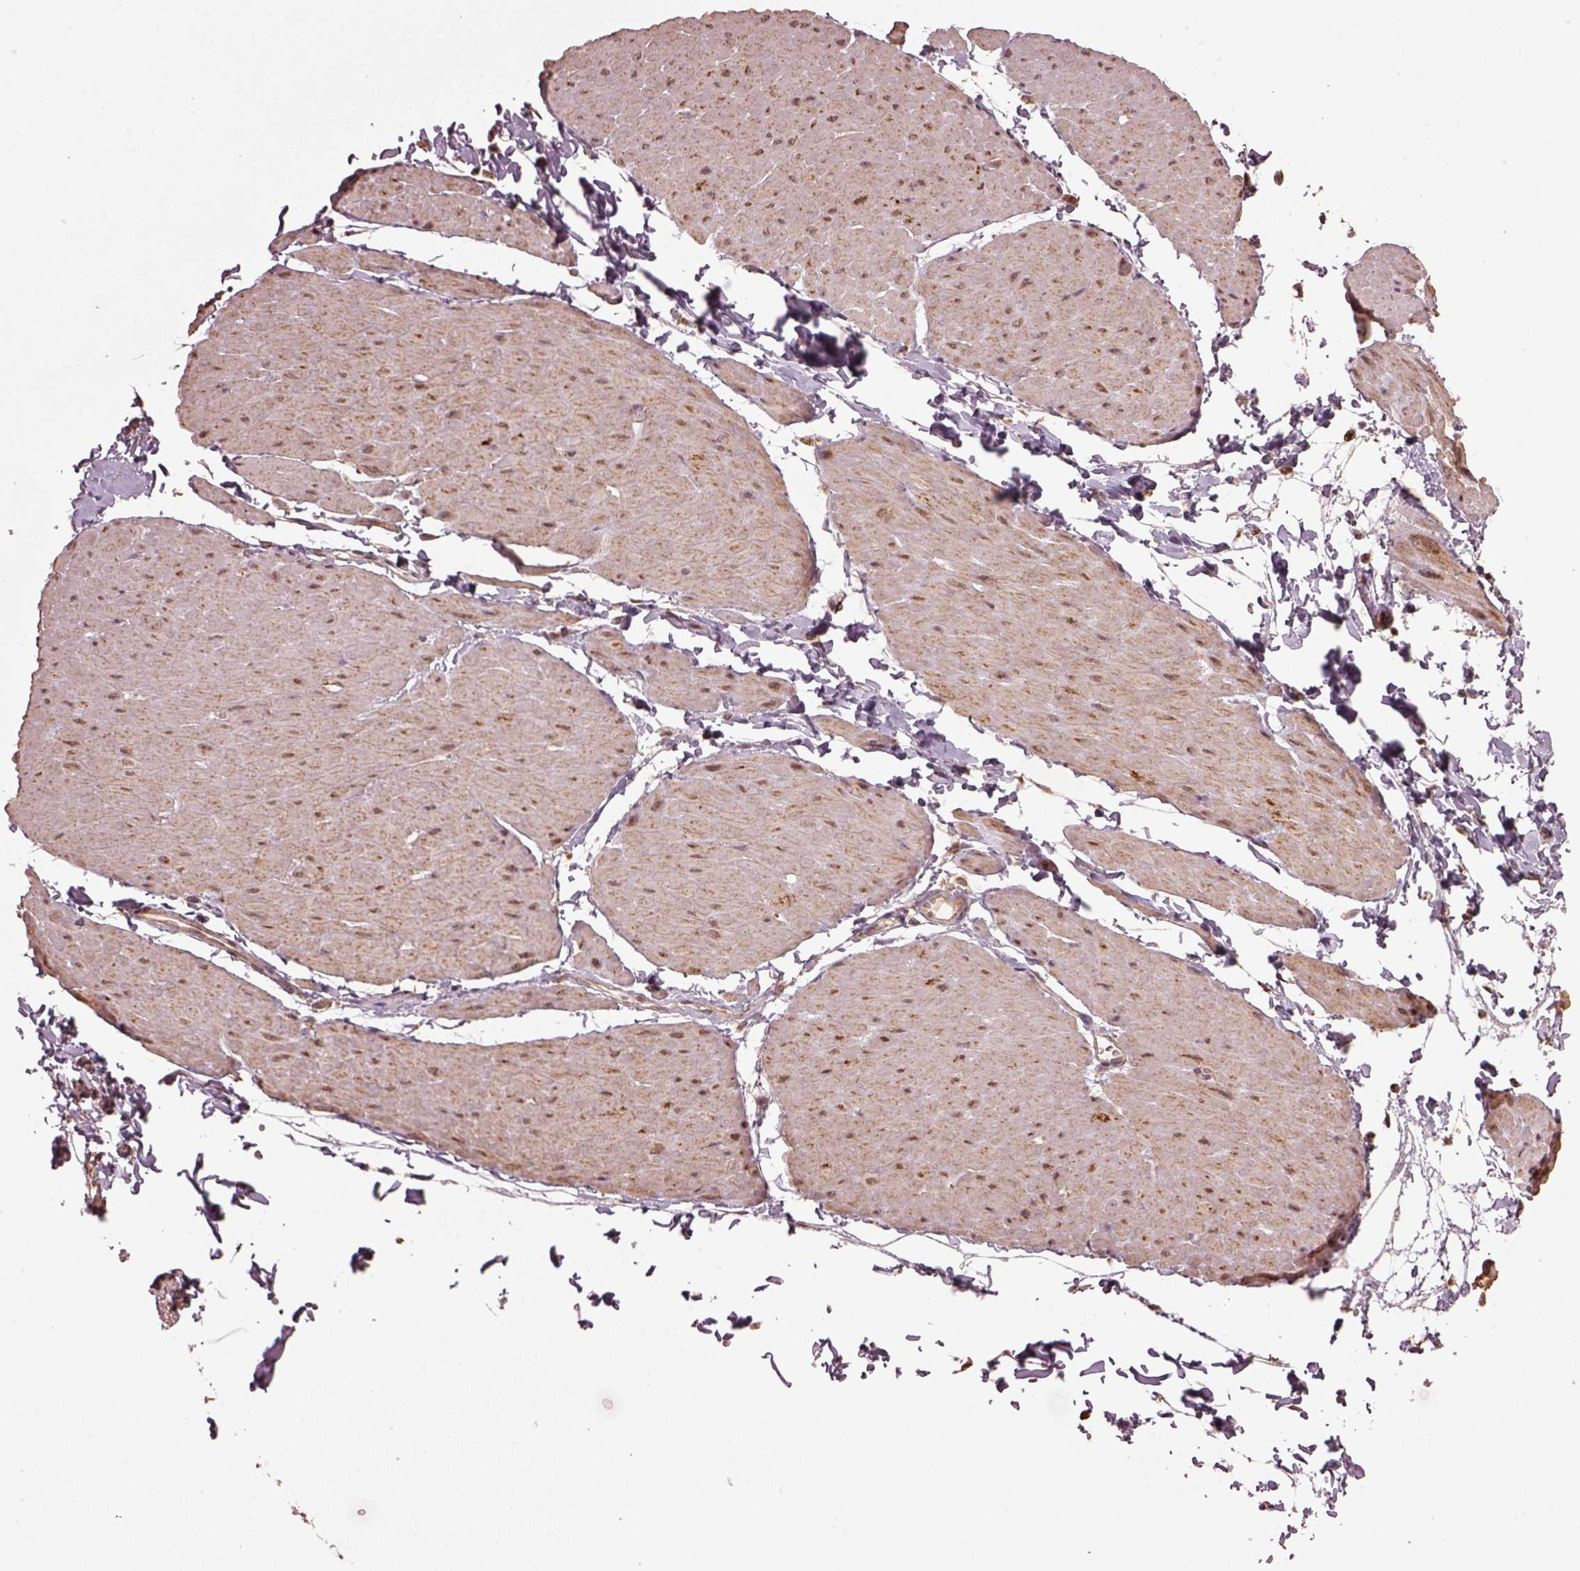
{"staining": {"intensity": "moderate", "quantity": ">75%", "location": "cytoplasmic/membranous"}, "tissue": "adipose tissue", "cell_type": "Adipocytes", "image_type": "normal", "snomed": [{"axis": "morphology", "description": "Normal tissue, NOS"}, {"axis": "topography", "description": "Smooth muscle"}, {"axis": "topography", "description": "Peripheral nerve tissue"}], "caption": "This is a histology image of immunohistochemistry staining of normal adipose tissue, which shows moderate positivity in the cytoplasmic/membranous of adipocytes.", "gene": "SEL1L3", "patient": {"sex": "male", "age": 58}}